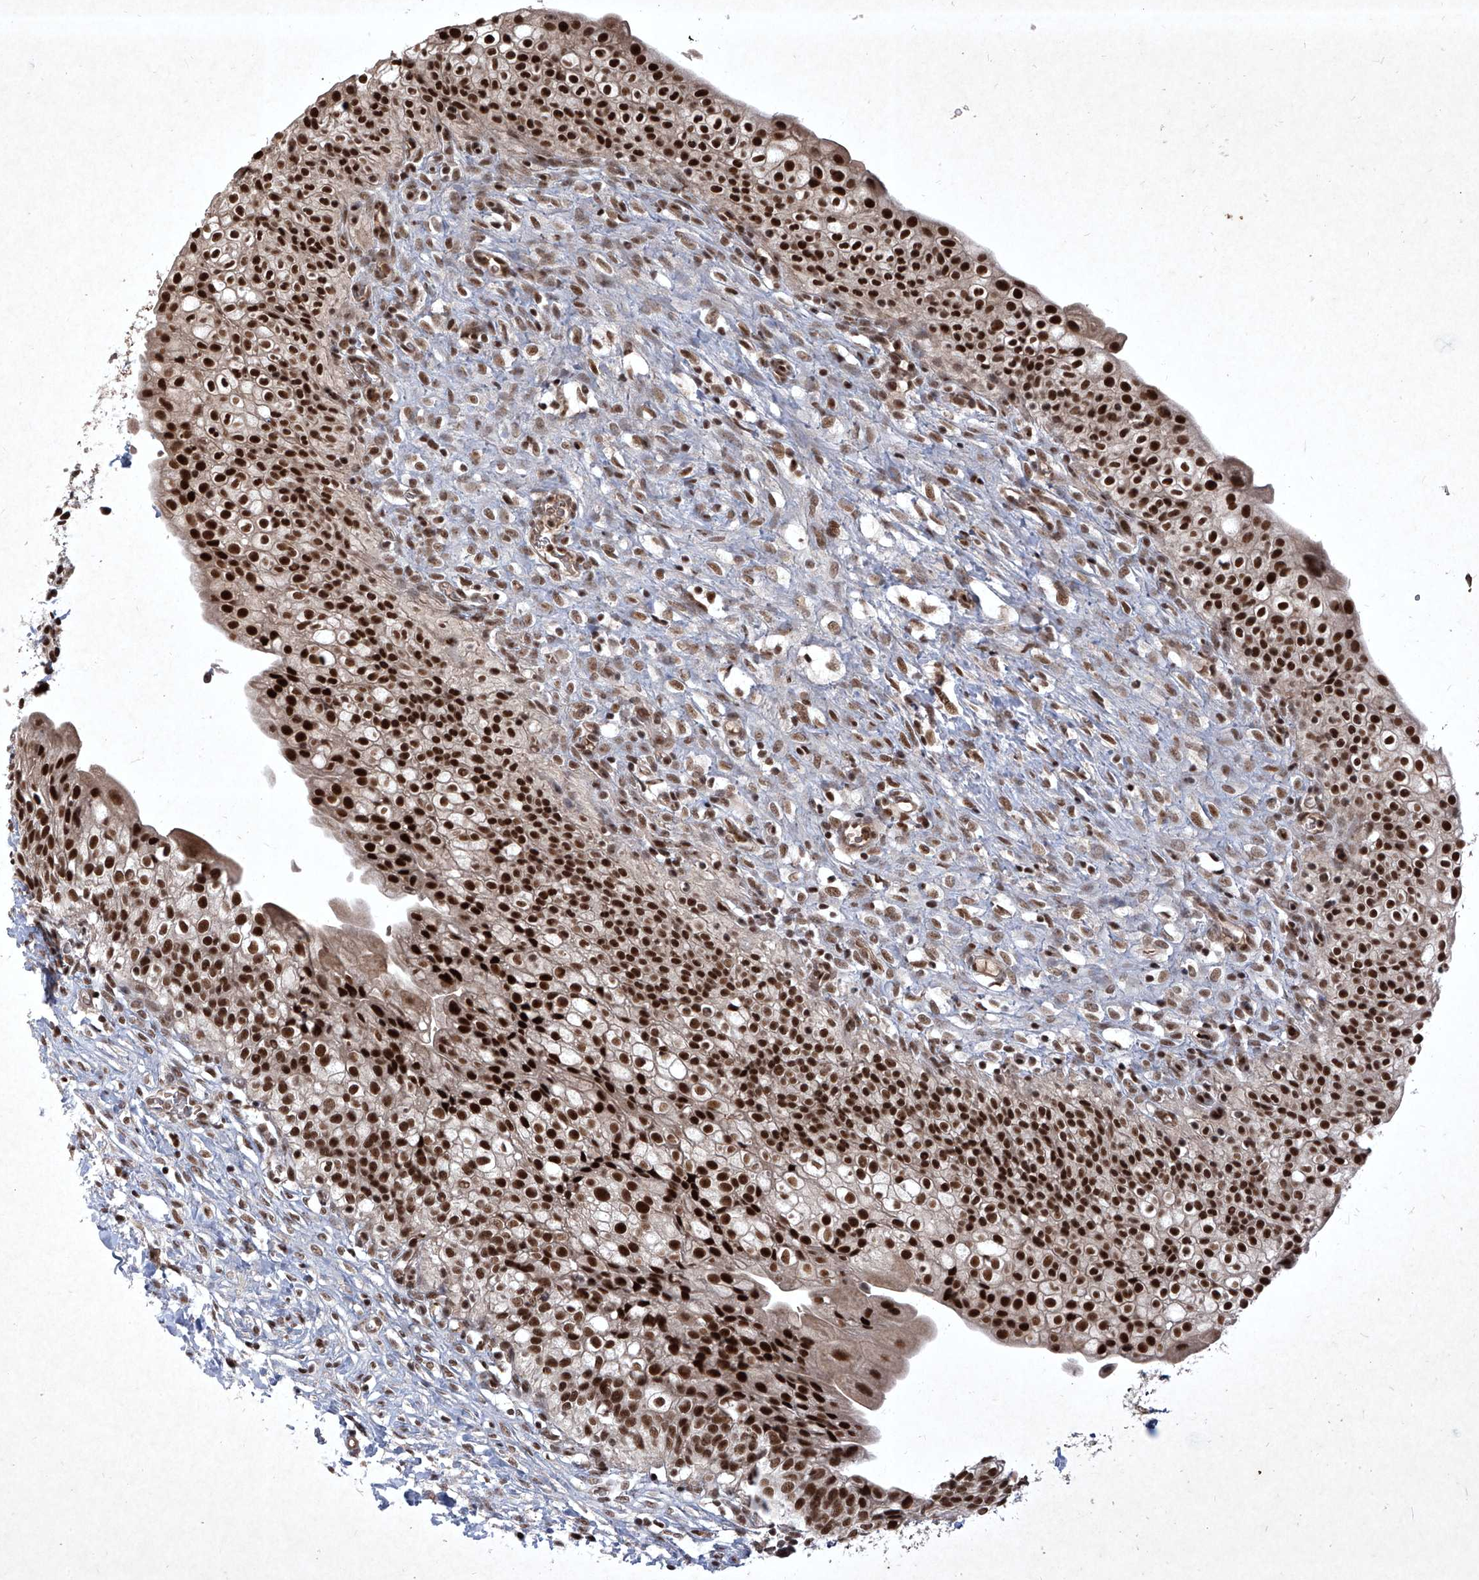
{"staining": {"intensity": "strong", "quantity": ">75%", "location": "nuclear"}, "tissue": "urinary bladder", "cell_type": "Urothelial cells", "image_type": "normal", "snomed": [{"axis": "morphology", "description": "Normal tissue, NOS"}, {"axis": "topography", "description": "Urinary bladder"}], "caption": "The photomicrograph shows a brown stain indicating the presence of a protein in the nuclear of urothelial cells in urinary bladder.", "gene": "IRF2", "patient": {"sex": "male", "age": 55}}